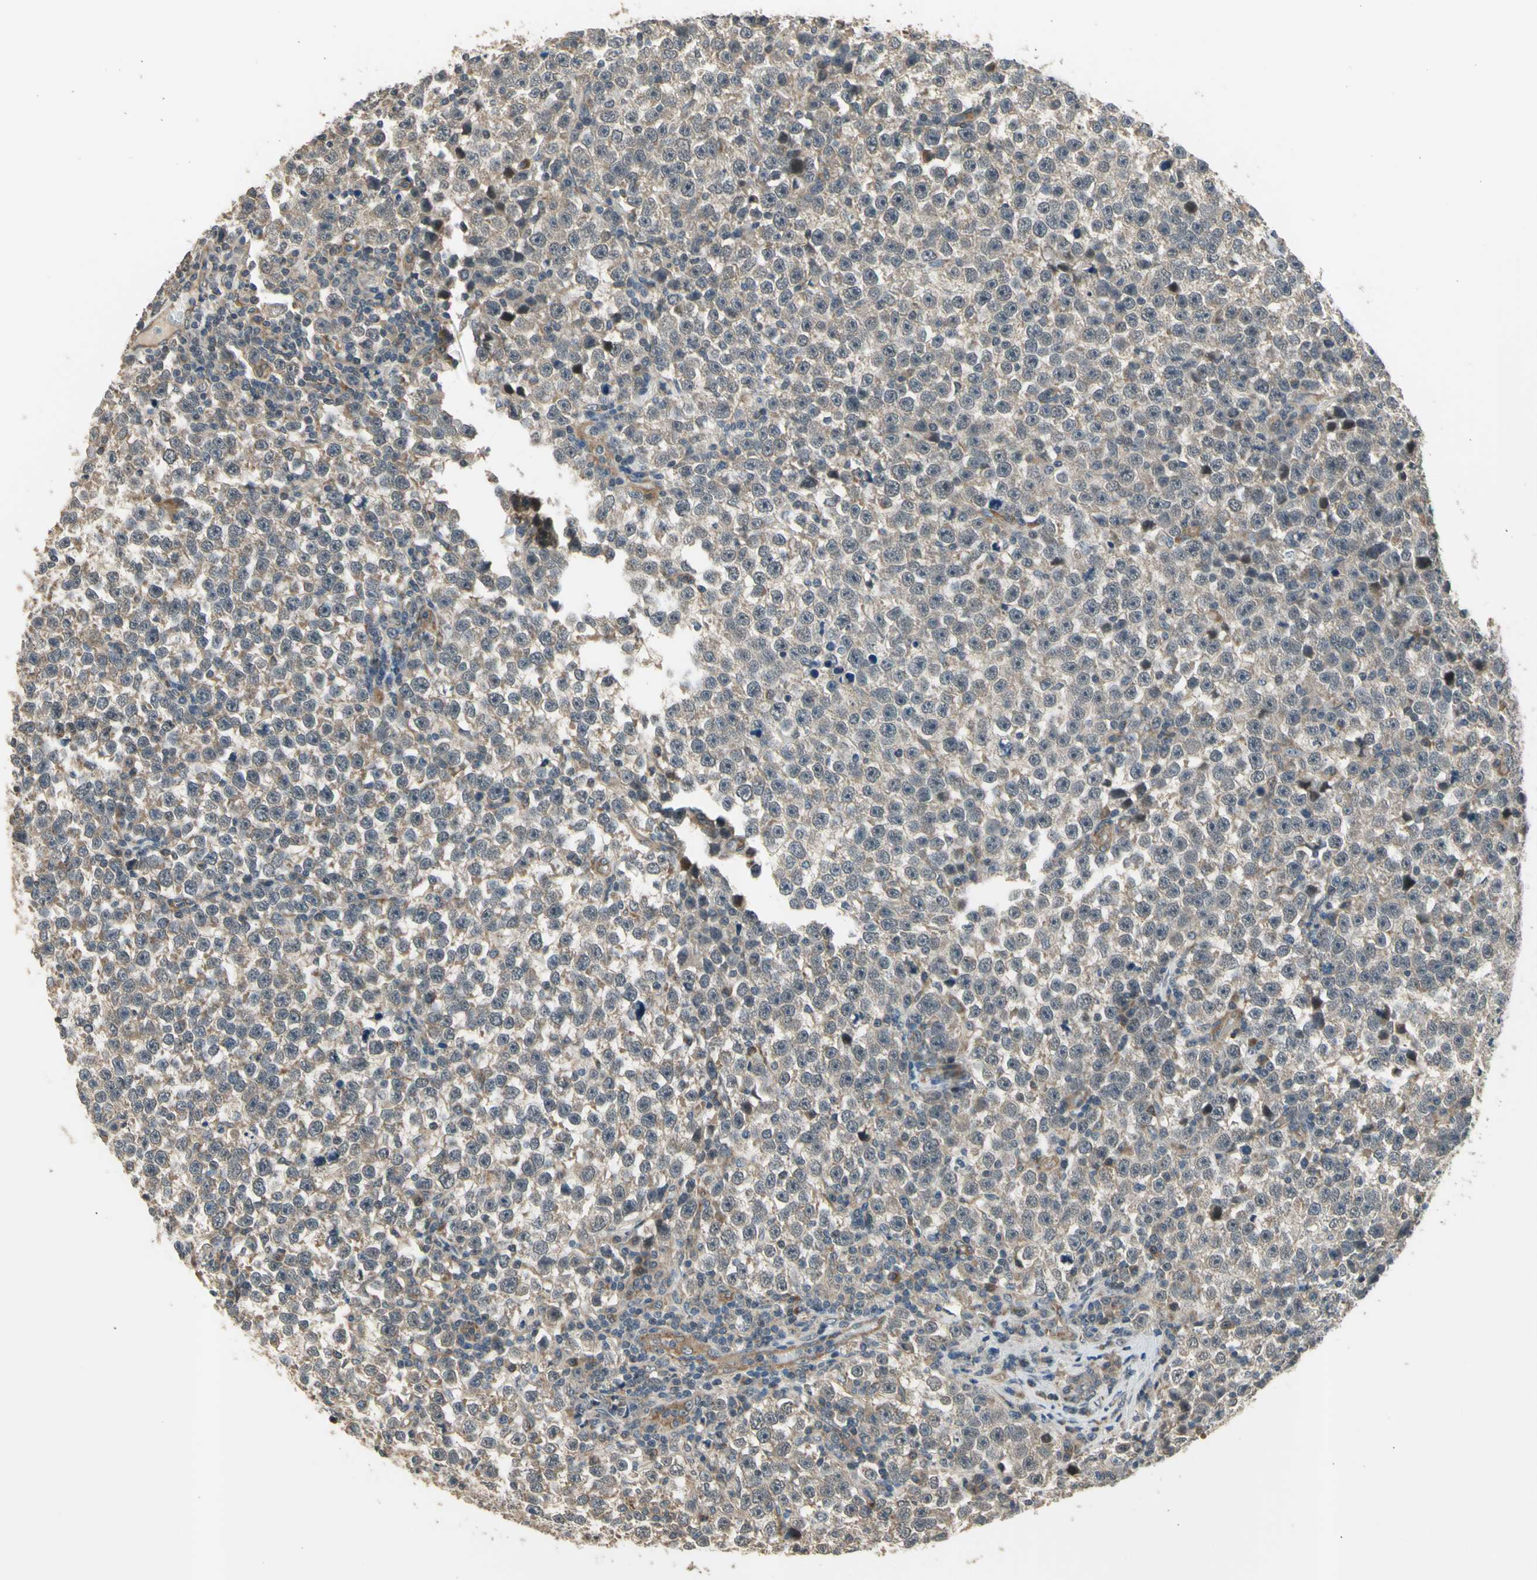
{"staining": {"intensity": "weak", "quantity": "<25%", "location": "cytoplasmic/membranous"}, "tissue": "testis cancer", "cell_type": "Tumor cells", "image_type": "cancer", "snomed": [{"axis": "morphology", "description": "Seminoma, NOS"}, {"axis": "topography", "description": "Testis"}], "caption": "Immunohistochemical staining of seminoma (testis) displays no significant positivity in tumor cells. (DAB IHC with hematoxylin counter stain).", "gene": "EFNB2", "patient": {"sex": "male", "age": 43}}